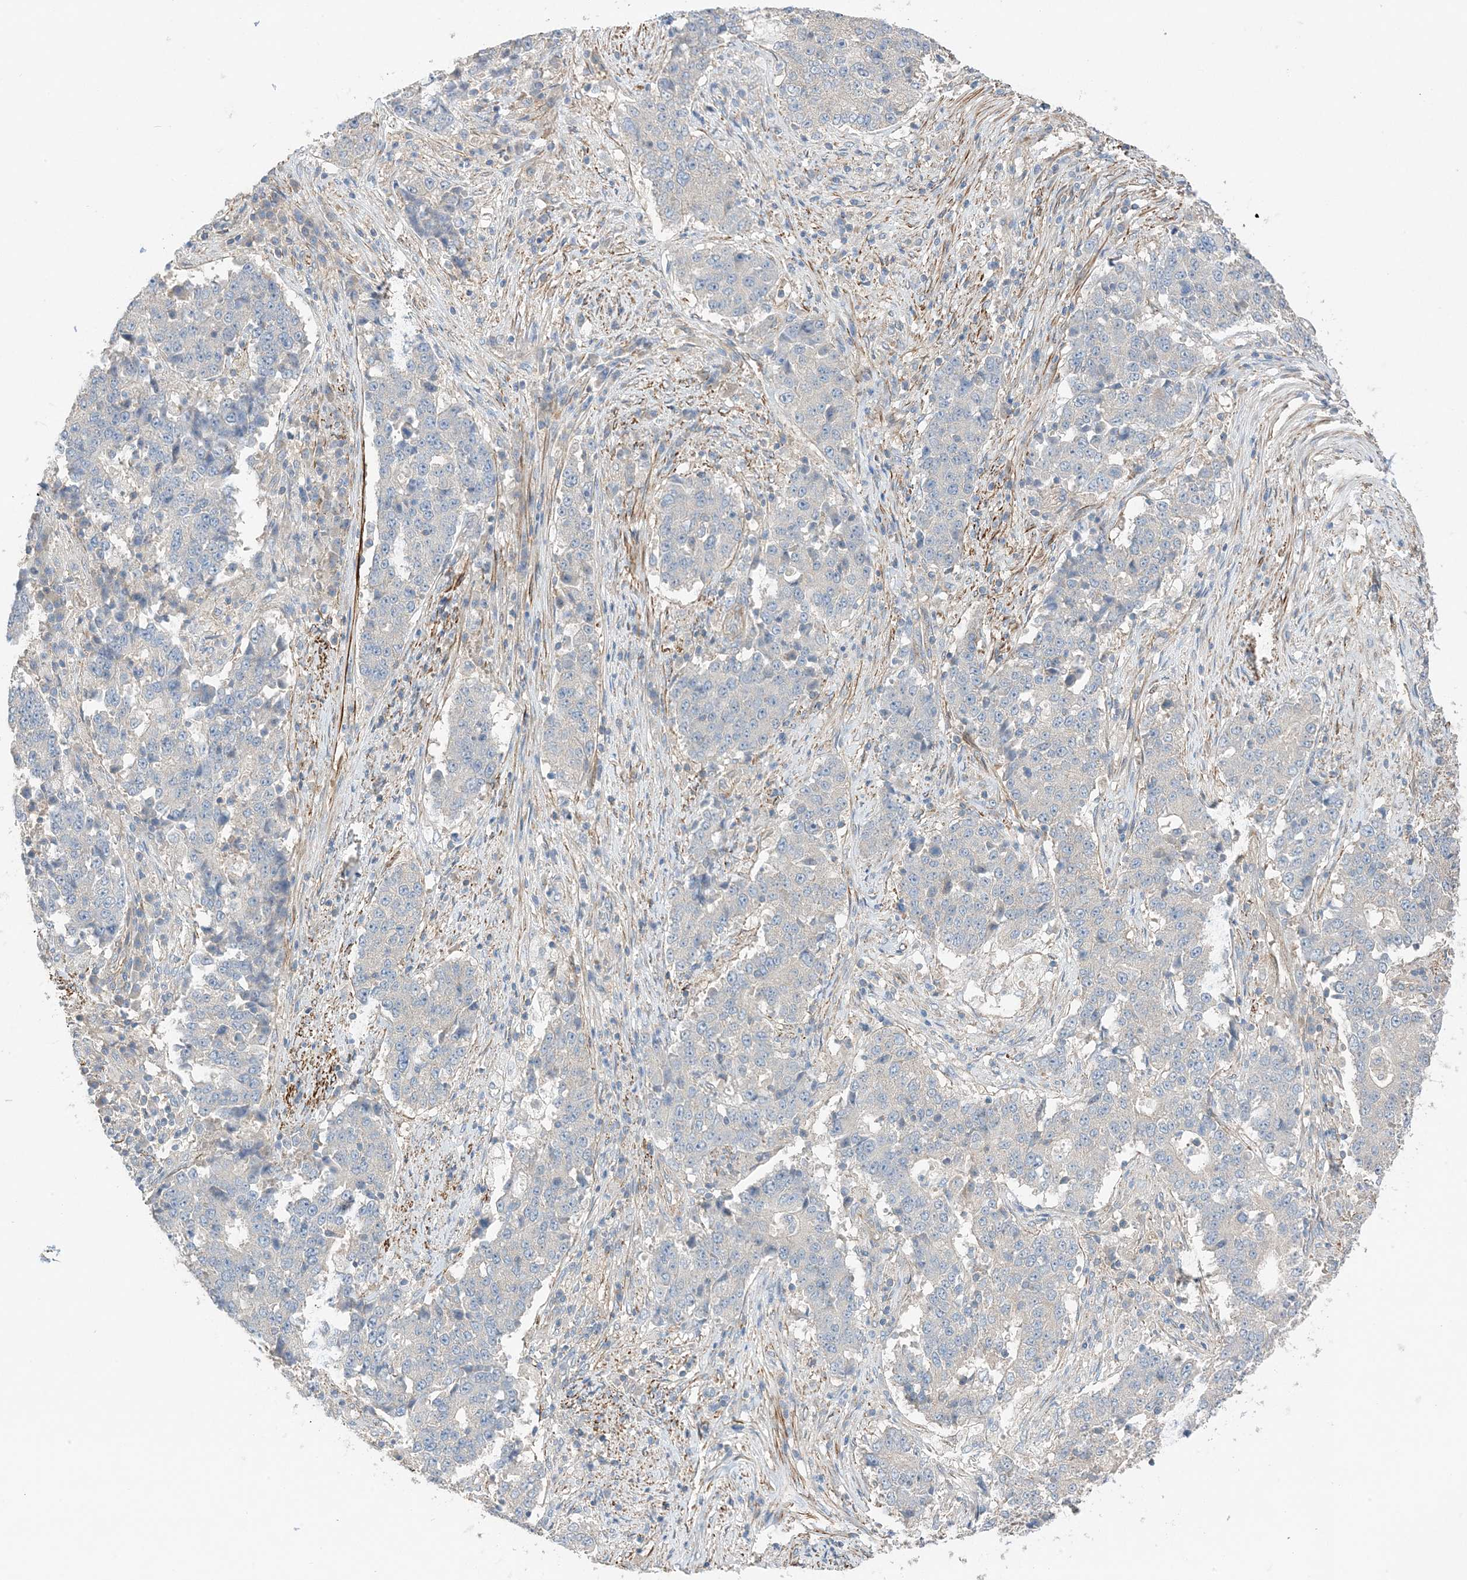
{"staining": {"intensity": "negative", "quantity": "none", "location": "none"}, "tissue": "stomach cancer", "cell_type": "Tumor cells", "image_type": "cancer", "snomed": [{"axis": "morphology", "description": "Adenocarcinoma, NOS"}, {"axis": "topography", "description": "Stomach"}], "caption": "Immunohistochemistry (IHC) histopathology image of stomach cancer (adenocarcinoma) stained for a protein (brown), which demonstrates no expression in tumor cells. (Brightfield microscopy of DAB immunohistochemistry at high magnification).", "gene": "KIFBP", "patient": {"sex": "male", "age": 59}}